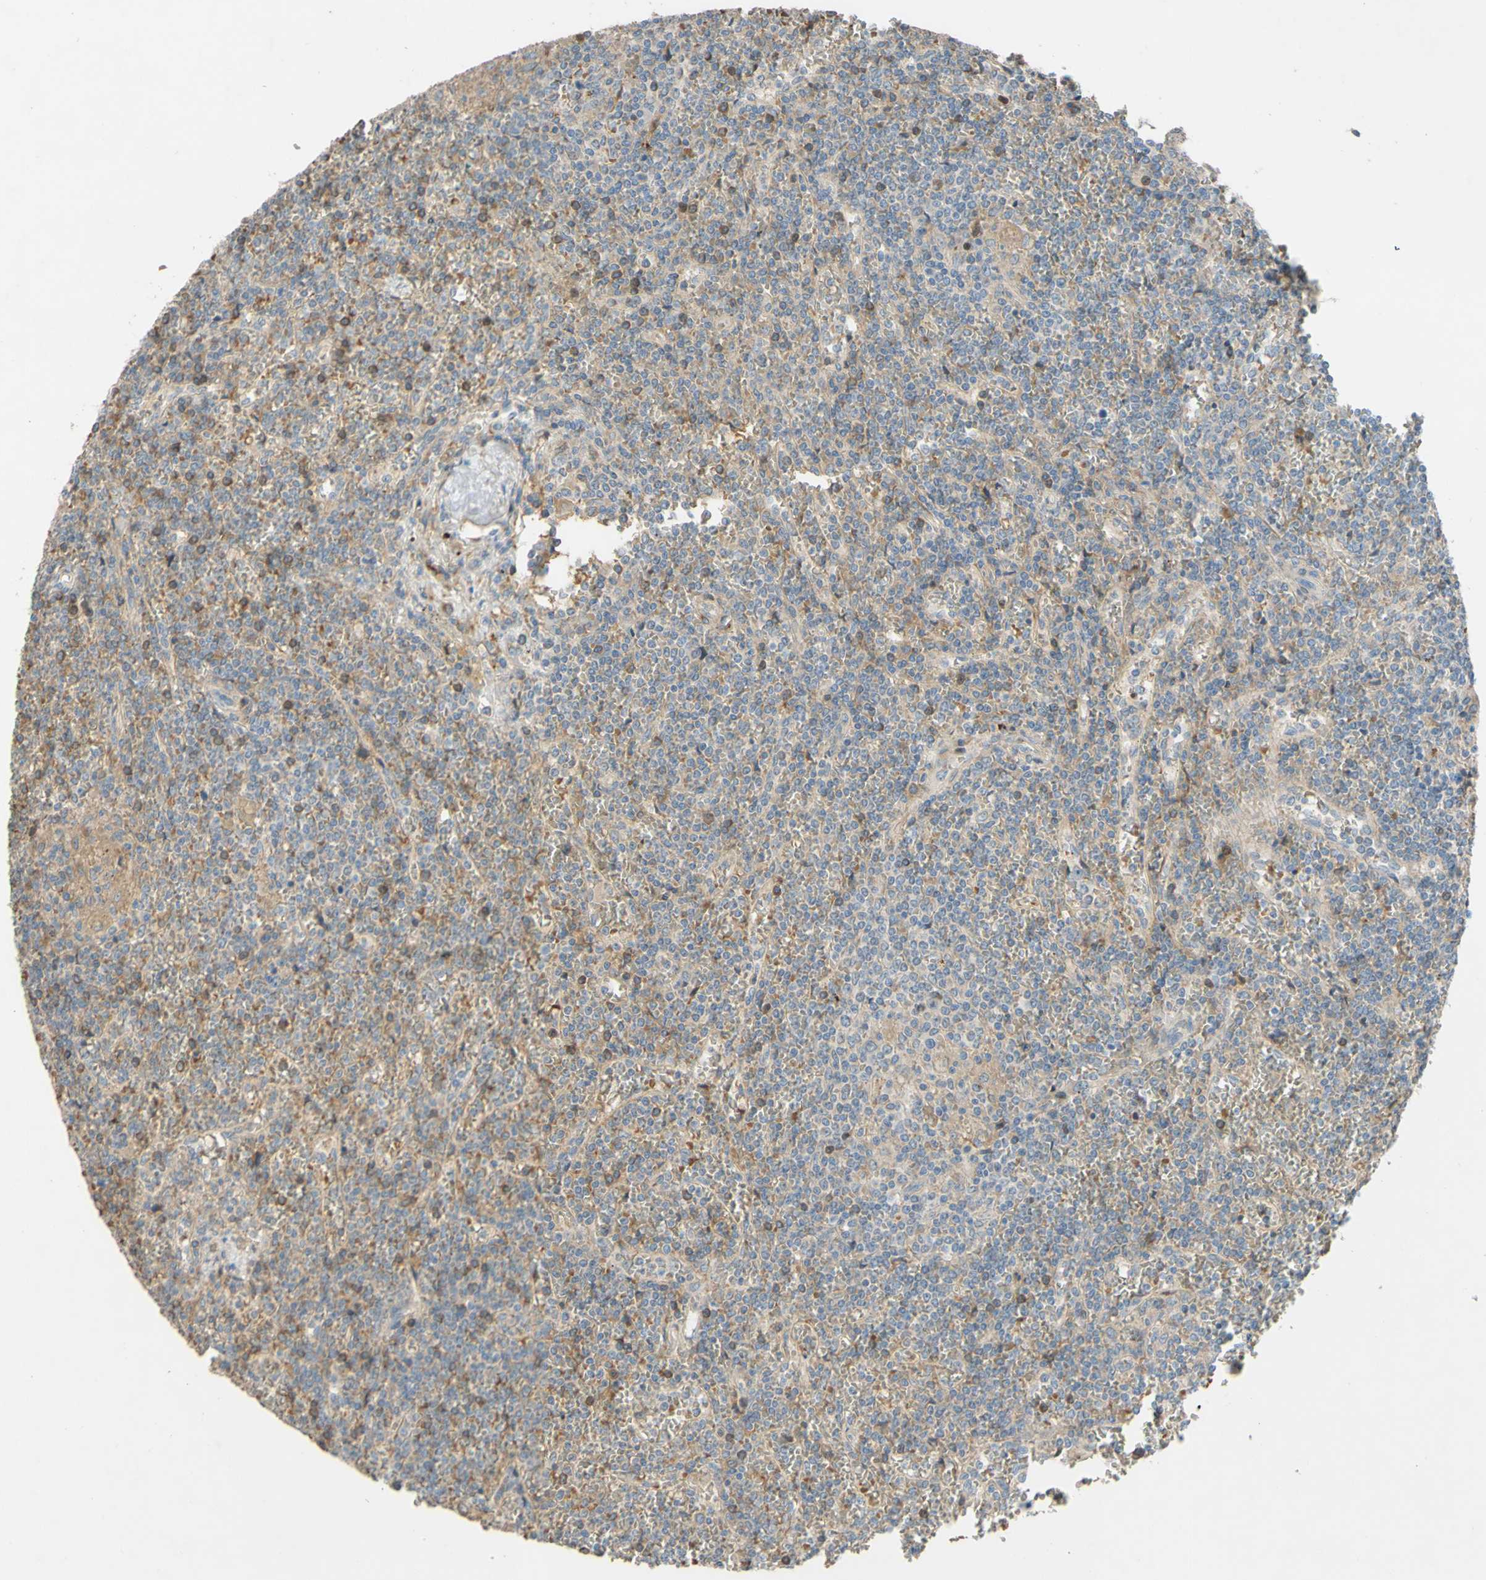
{"staining": {"intensity": "moderate", "quantity": "<25%", "location": "cytoplasmic/membranous"}, "tissue": "lymphoma", "cell_type": "Tumor cells", "image_type": "cancer", "snomed": [{"axis": "morphology", "description": "Malignant lymphoma, non-Hodgkin's type, Low grade"}, {"axis": "topography", "description": "Spleen"}], "caption": "Immunohistochemistry photomicrograph of malignant lymphoma, non-Hodgkin's type (low-grade) stained for a protein (brown), which demonstrates low levels of moderate cytoplasmic/membranous positivity in about <25% of tumor cells.", "gene": "DKK3", "patient": {"sex": "female", "age": 19}}